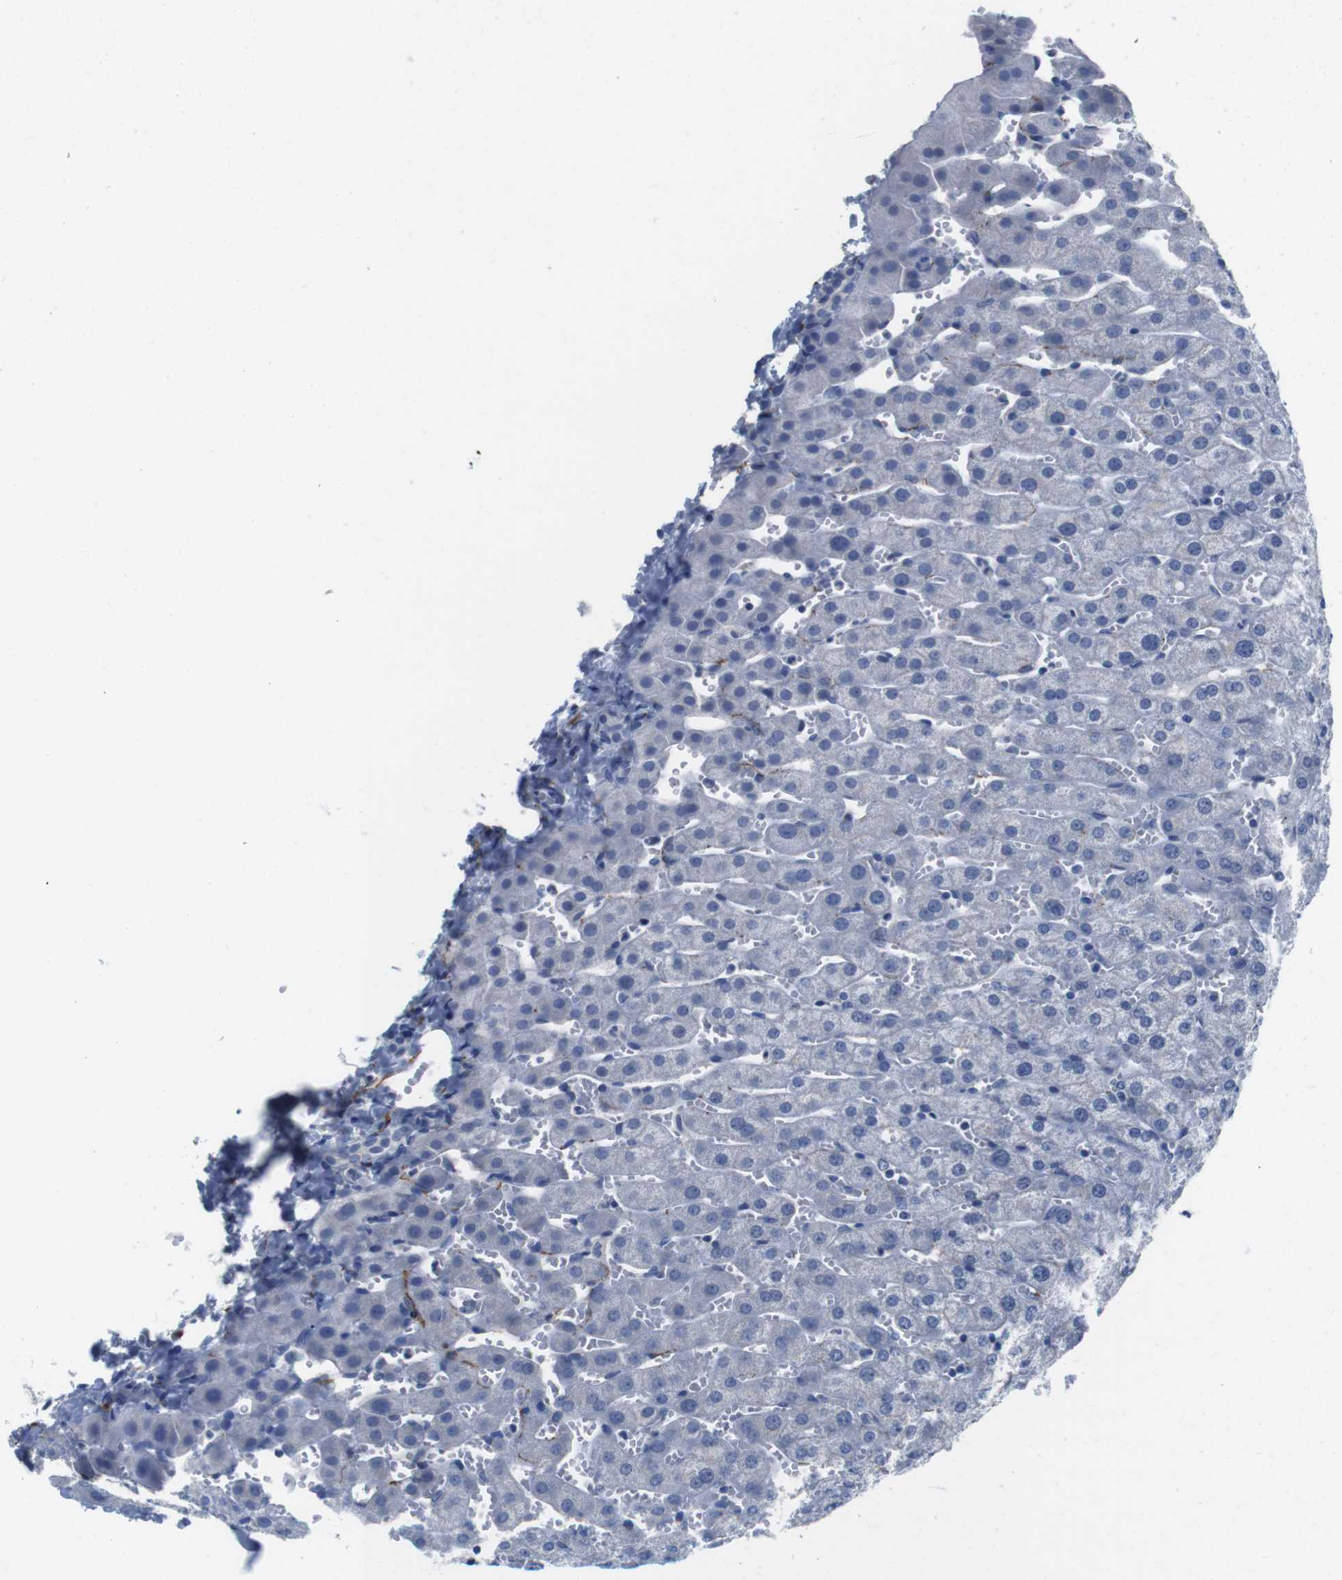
{"staining": {"intensity": "negative", "quantity": "none", "location": "none"}, "tissue": "liver", "cell_type": "Cholangiocytes", "image_type": "normal", "snomed": [{"axis": "morphology", "description": "Normal tissue, NOS"}, {"axis": "morphology", "description": "Fibrosis, NOS"}, {"axis": "topography", "description": "Liver"}], "caption": "Immunohistochemistry (IHC) micrograph of unremarkable liver: human liver stained with DAB (3,3'-diaminobenzidine) demonstrates no significant protein positivity in cholangiocytes.", "gene": "MAP6", "patient": {"sex": "female", "age": 29}}